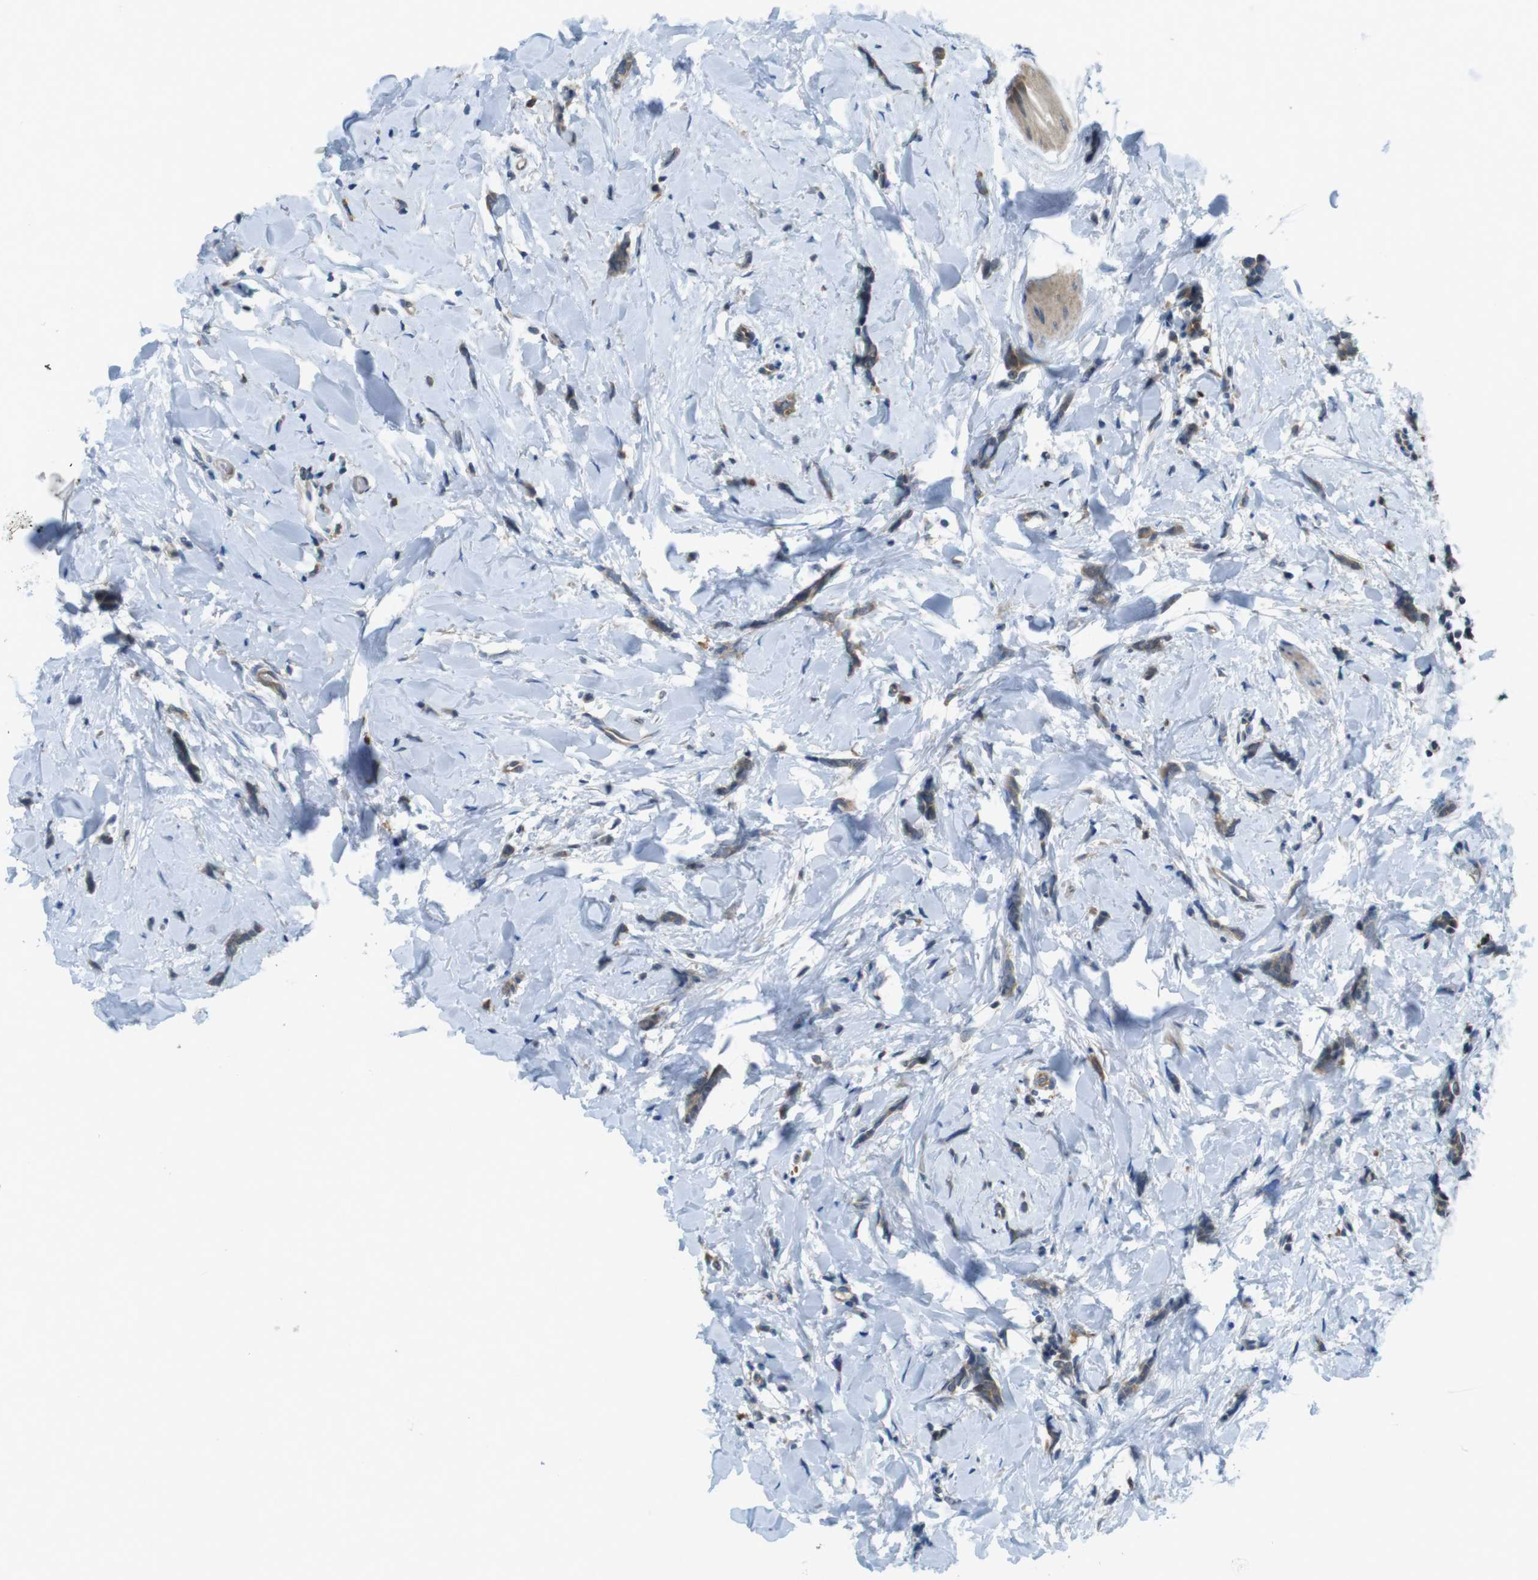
{"staining": {"intensity": "moderate", "quantity": ">75%", "location": "cytoplasmic/membranous"}, "tissue": "breast cancer", "cell_type": "Tumor cells", "image_type": "cancer", "snomed": [{"axis": "morphology", "description": "Lobular carcinoma"}, {"axis": "topography", "description": "Skin"}, {"axis": "topography", "description": "Breast"}], "caption": "Breast cancer stained with a brown dye displays moderate cytoplasmic/membranous positive staining in approximately >75% of tumor cells.", "gene": "SUGT1", "patient": {"sex": "female", "age": 46}}